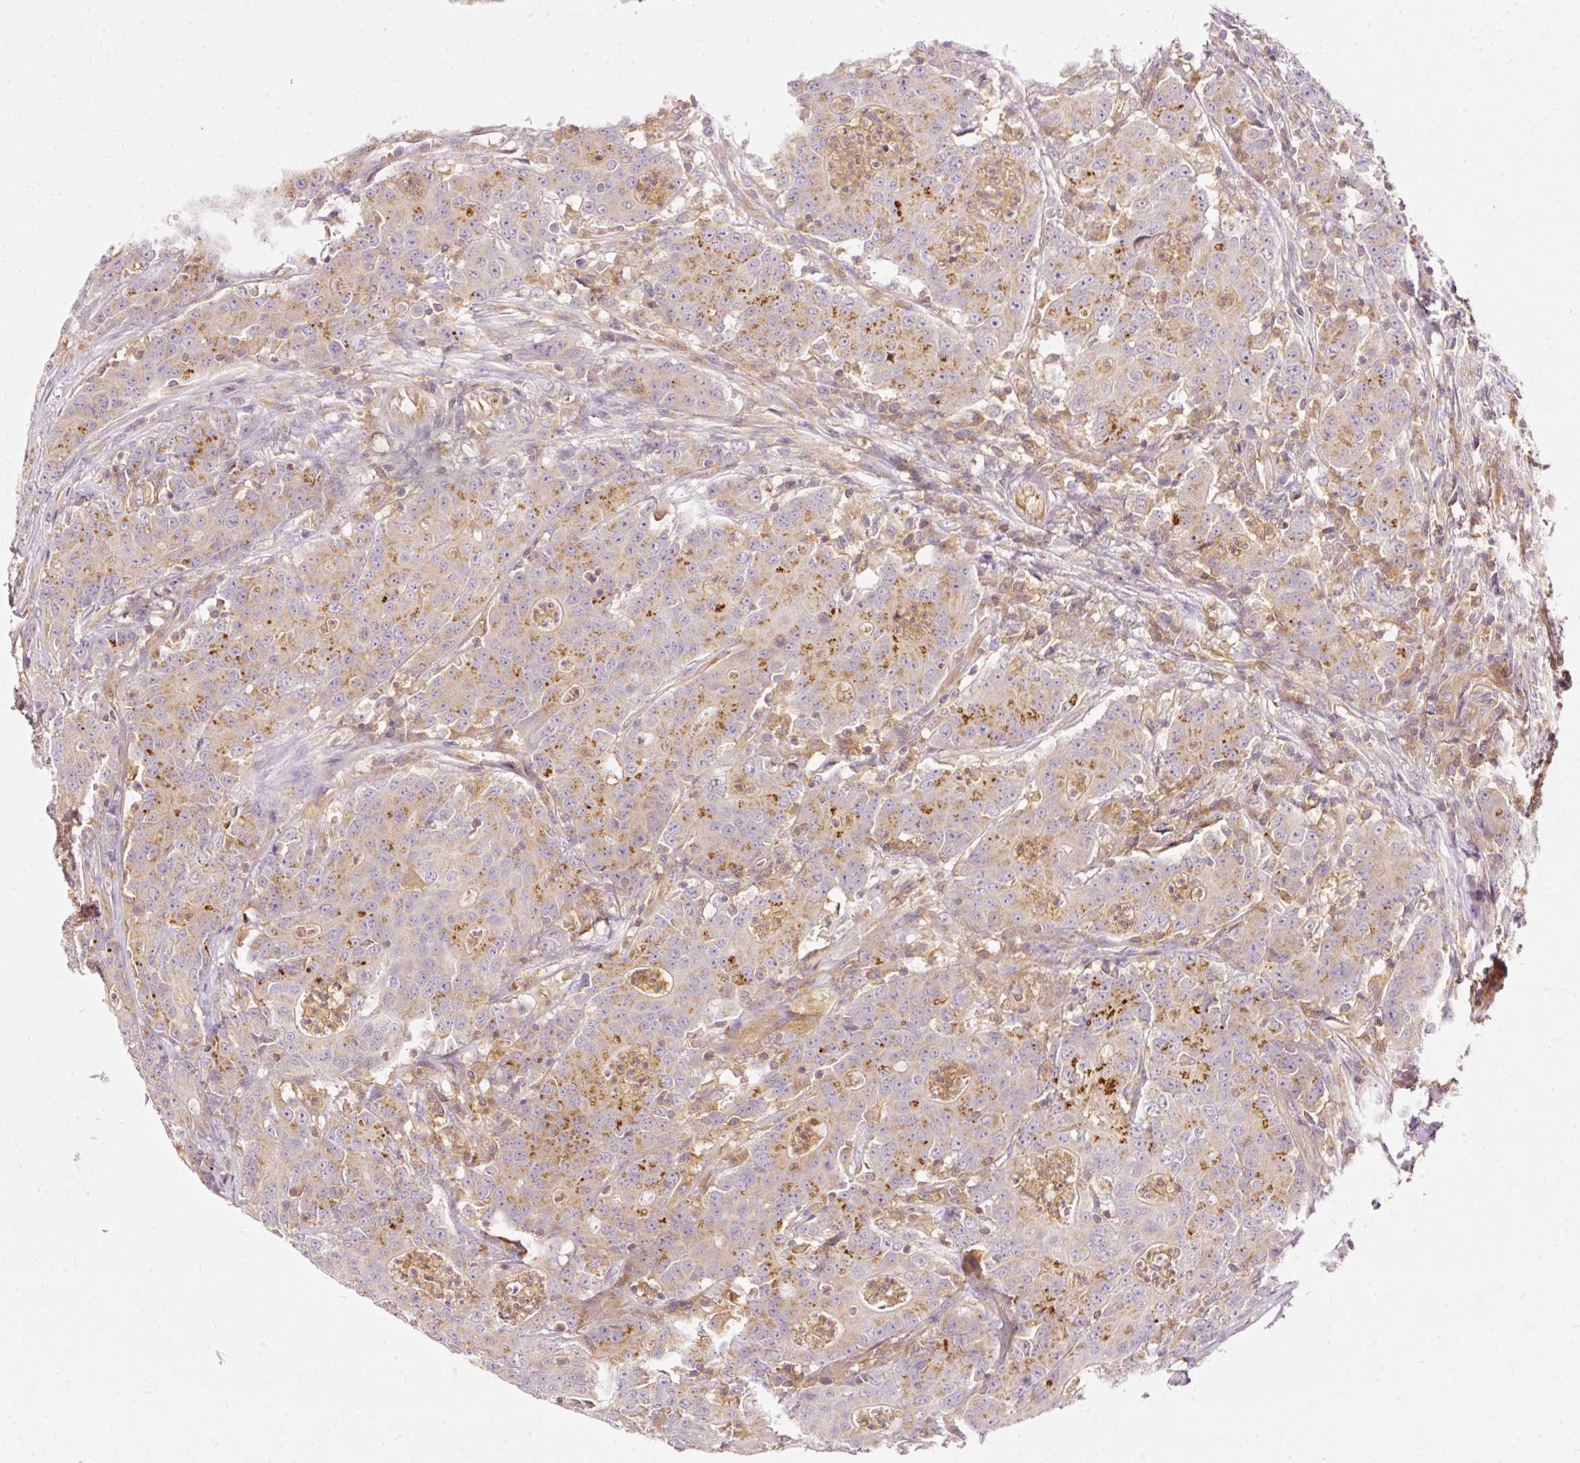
{"staining": {"intensity": "moderate", "quantity": "25%-75%", "location": "cytoplasmic/membranous"}, "tissue": "colorectal cancer", "cell_type": "Tumor cells", "image_type": "cancer", "snomed": [{"axis": "morphology", "description": "Adenocarcinoma, NOS"}, {"axis": "topography", "description": "Colon"}], "caption": "A brown stain labels moderate cytoplasmic/membranous positivity of a protein in colorectal cancer tumor cells.", "gene": "ARMH3", "patient": {"sex": "male", "age": 83}}